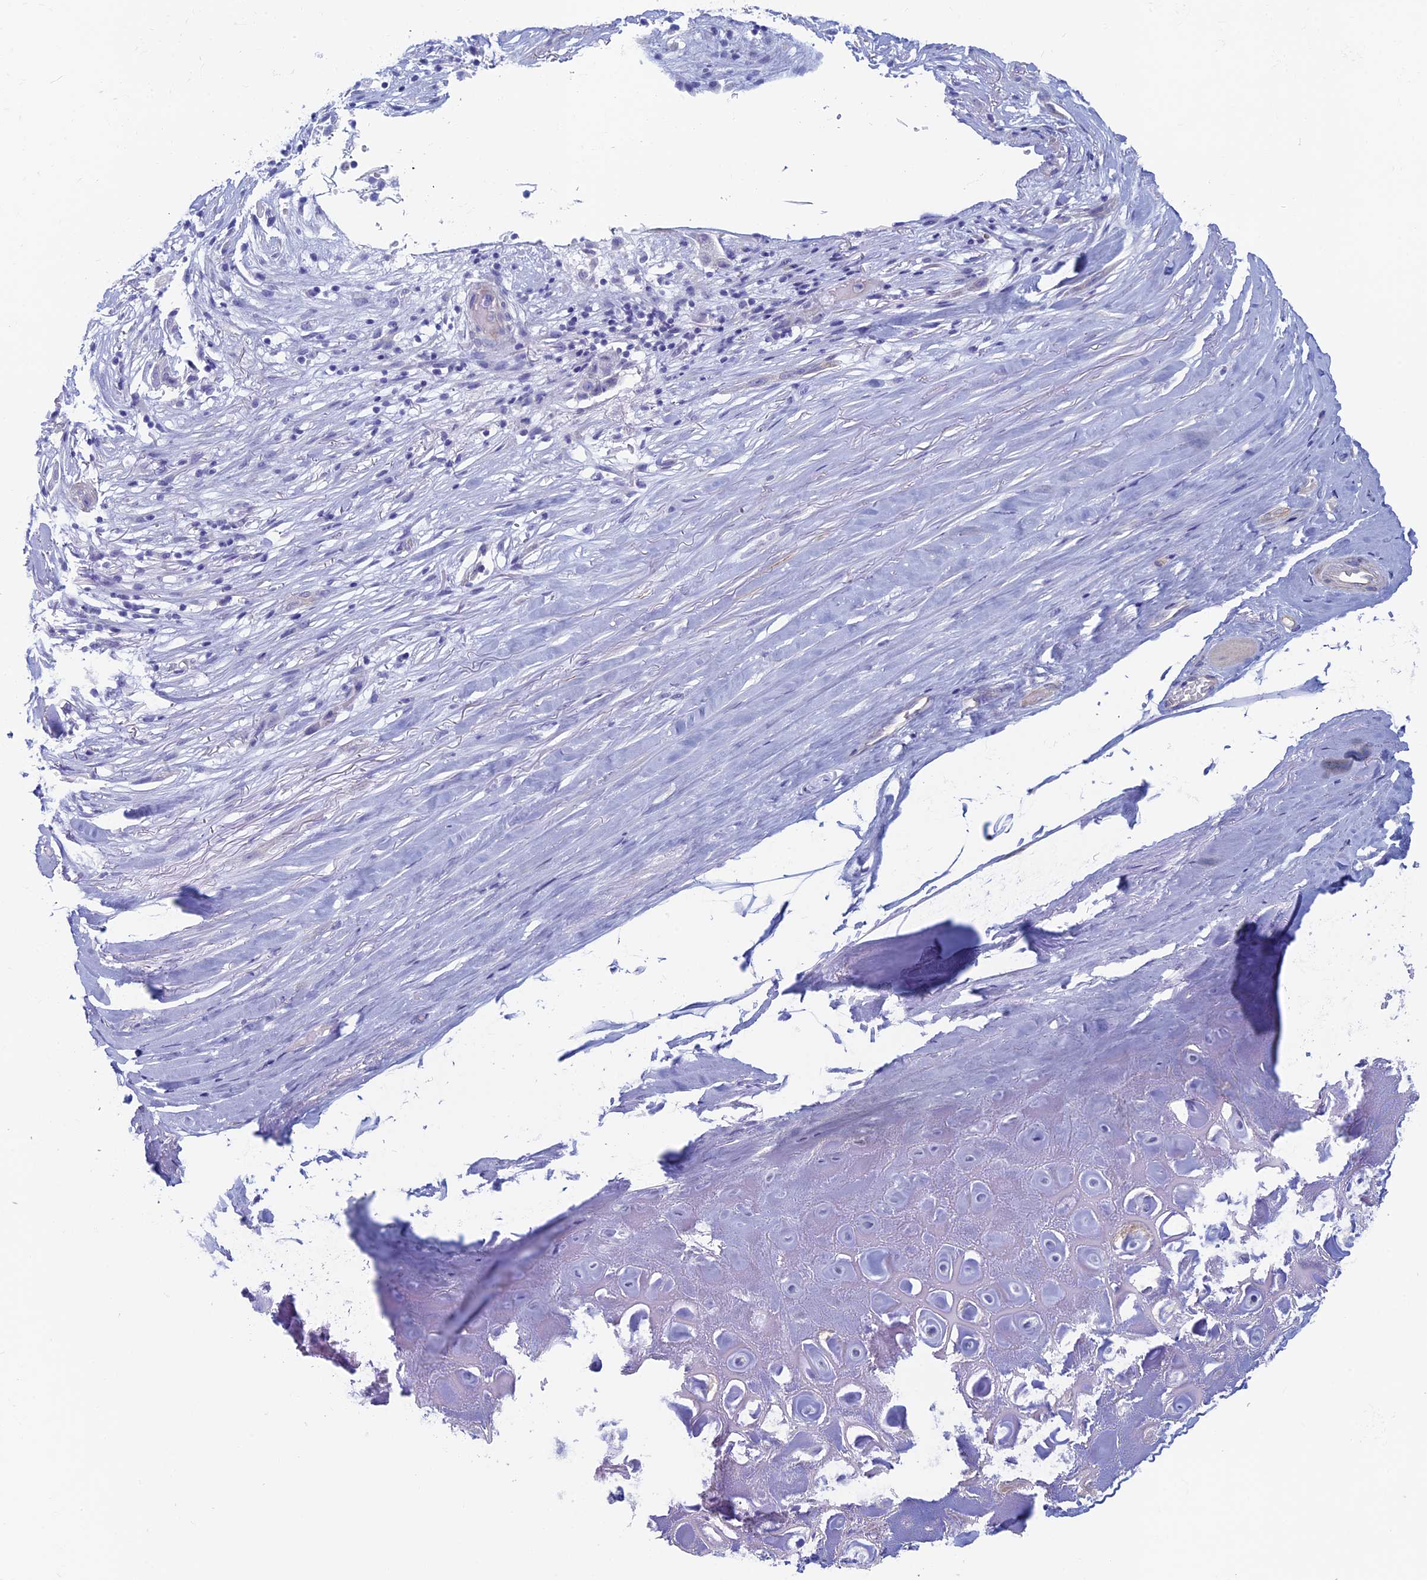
{"staining": {"intensity": "negative", "quantity": "none", "location": "none"}, "tissue": "adipose tissue", "cell_type": "Adipocytes", "image_type": "normal", "snomed": [{"axis": "morphology", "description": "Normal tissue, NOS"}, {"axis": "morphology", "description": "Basal cell carcinoma"}, {"axis": "topography", "description": "Skin"}], "caption": "Adipose tissue was stained to show a protein in brown. There is no significant staining in adipocytes. (Brightfield microscopy of DAB (3,3'-diaminobenzidine) IHC at high magnification).", "gene": "MAGEB6", "patient": {"sex": "female", "age": 89}}